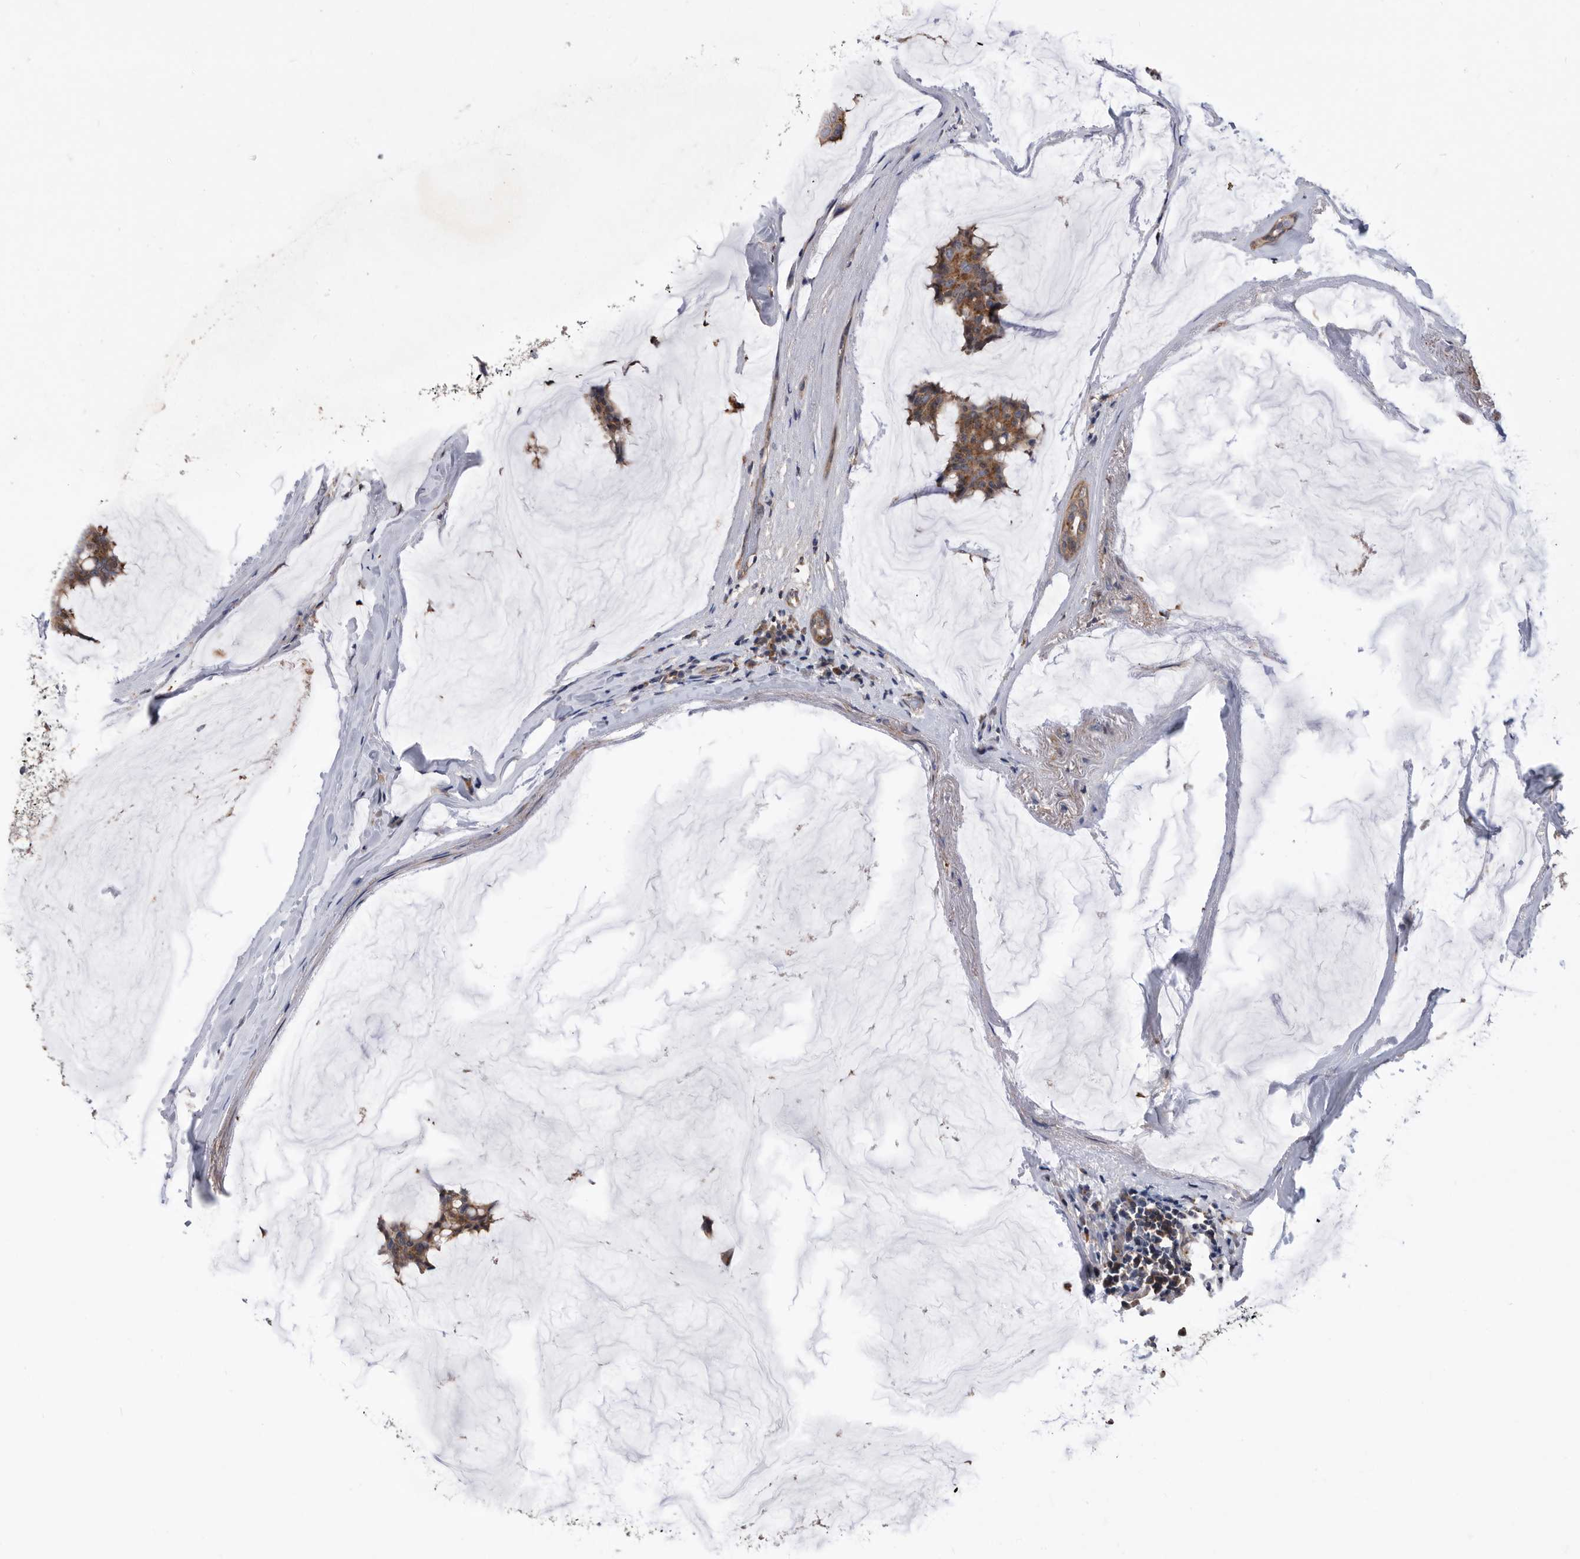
{"staining": {"intensity": "moderate", "quantity": ">75%", "location": "cytoplasmic/membranous"}, "tissue": "breast cancer", "cell_type": "Tumor cells", "image_type": "cancer", "snomed": [{"axis": "morphology", "description": "Duct carcinoma"}, {"axis": "topography", "description": "Breast"}], "caption": "Immunohistochemistry (IHC) photomicrograph of human infiltrating ductal carcinoma (breast) stained for a protein (brown), which reveals medium levels of moderate cytoplasmic/membranous expression in about >75% of tumor cells.", "gene": "BAIAP3", "patient": {"sex": "female", "age": 93}}